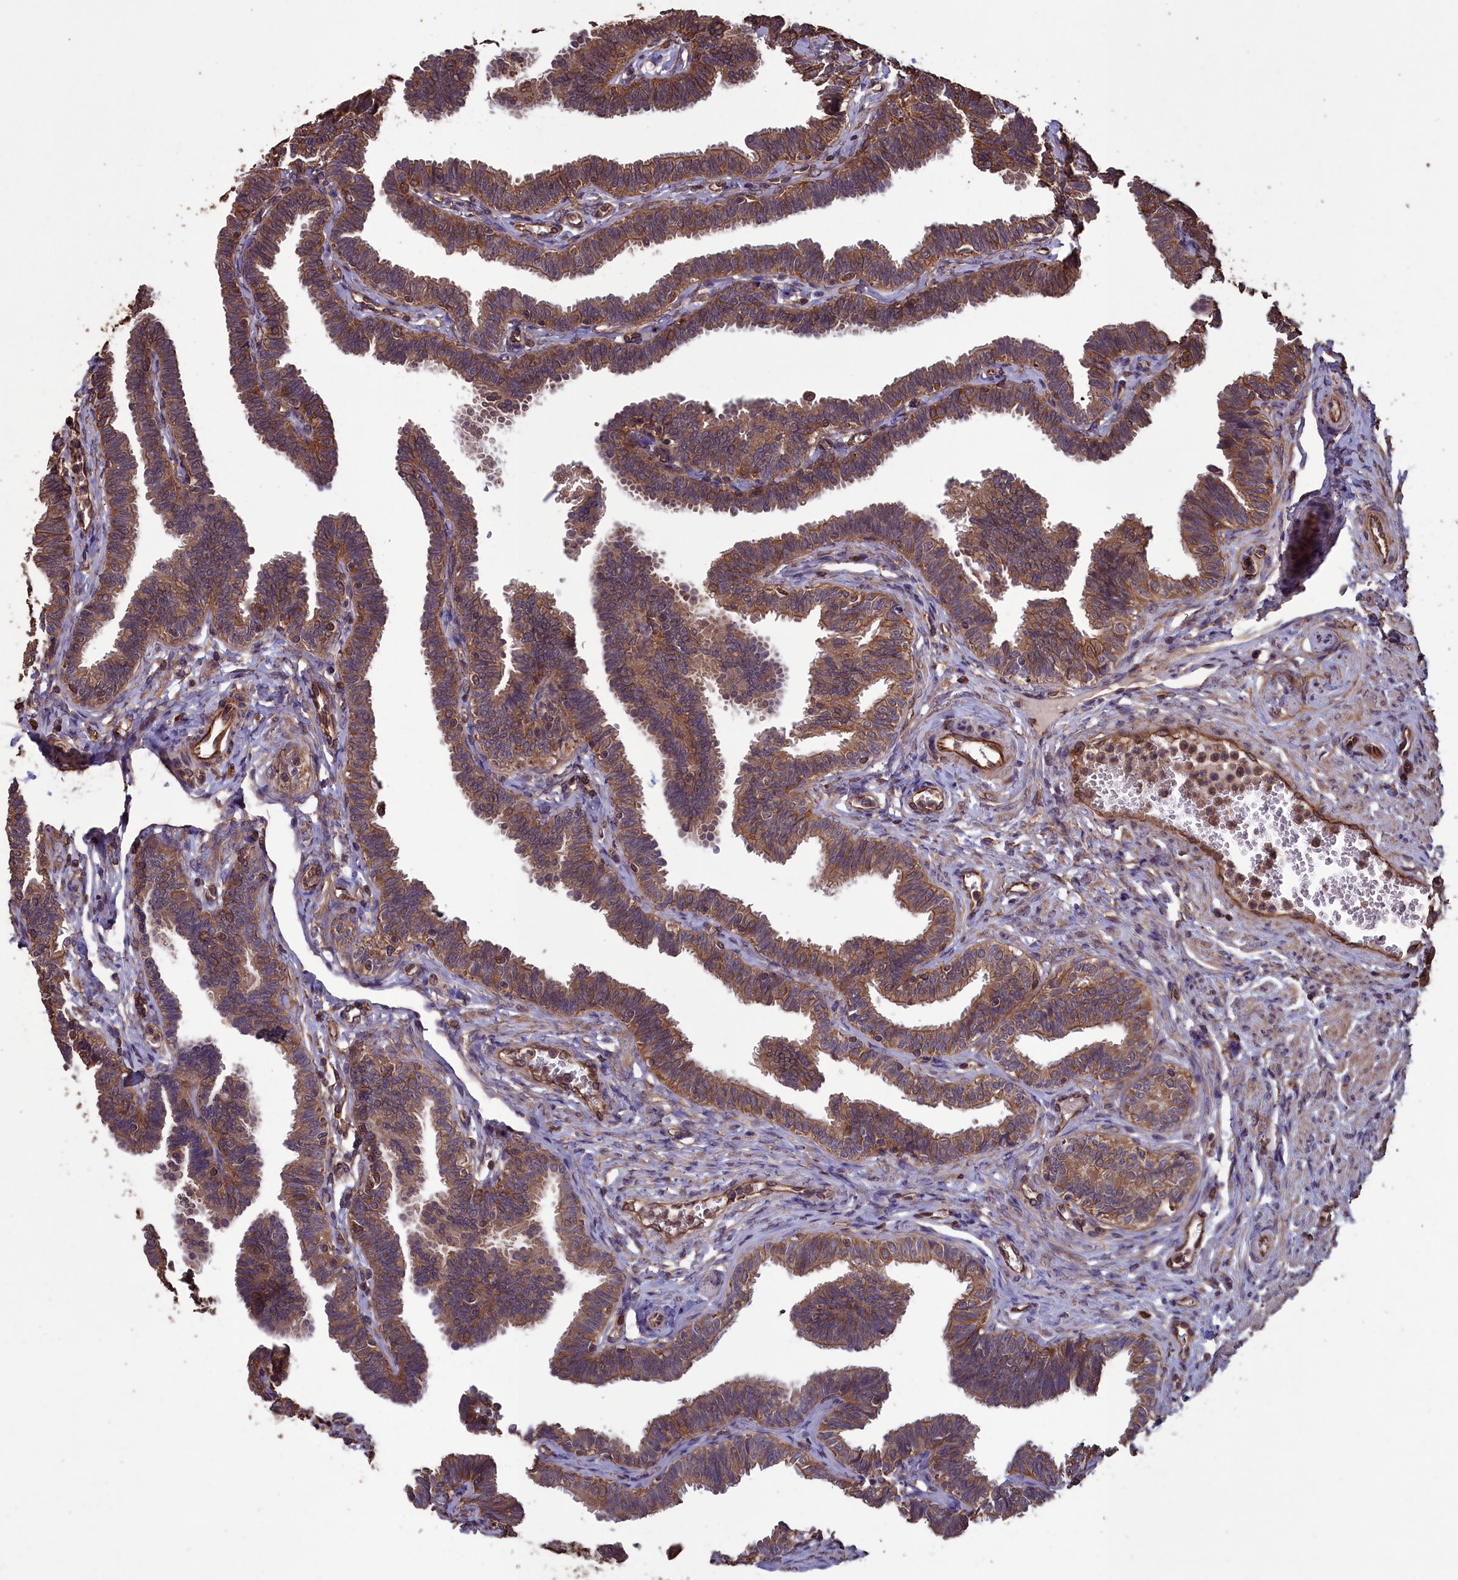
{"staining": {"intensity": "moderate", "quantity": ">75%", "location": "cytoplasmic/membranous"}, "tissue": "fallopian tube", "cell_type": "Glandular cells", "image_type": "normal", "snomed": [{"axis": "morphology", "description": "Normal tissue, NOS"}, {"axis": "topography", "description": "Fallopian tube"}, {"axis": "topography", "description": "Ovary"}], "caption": "DAB immunohistochemical staining of normal human fallopian tube demonstrates moderate cytoplasmic/membranous protein positivity in about >75% of glandular cells.", "gene": "DAPK3", "patient": {"sex": "female", "age": 23}}